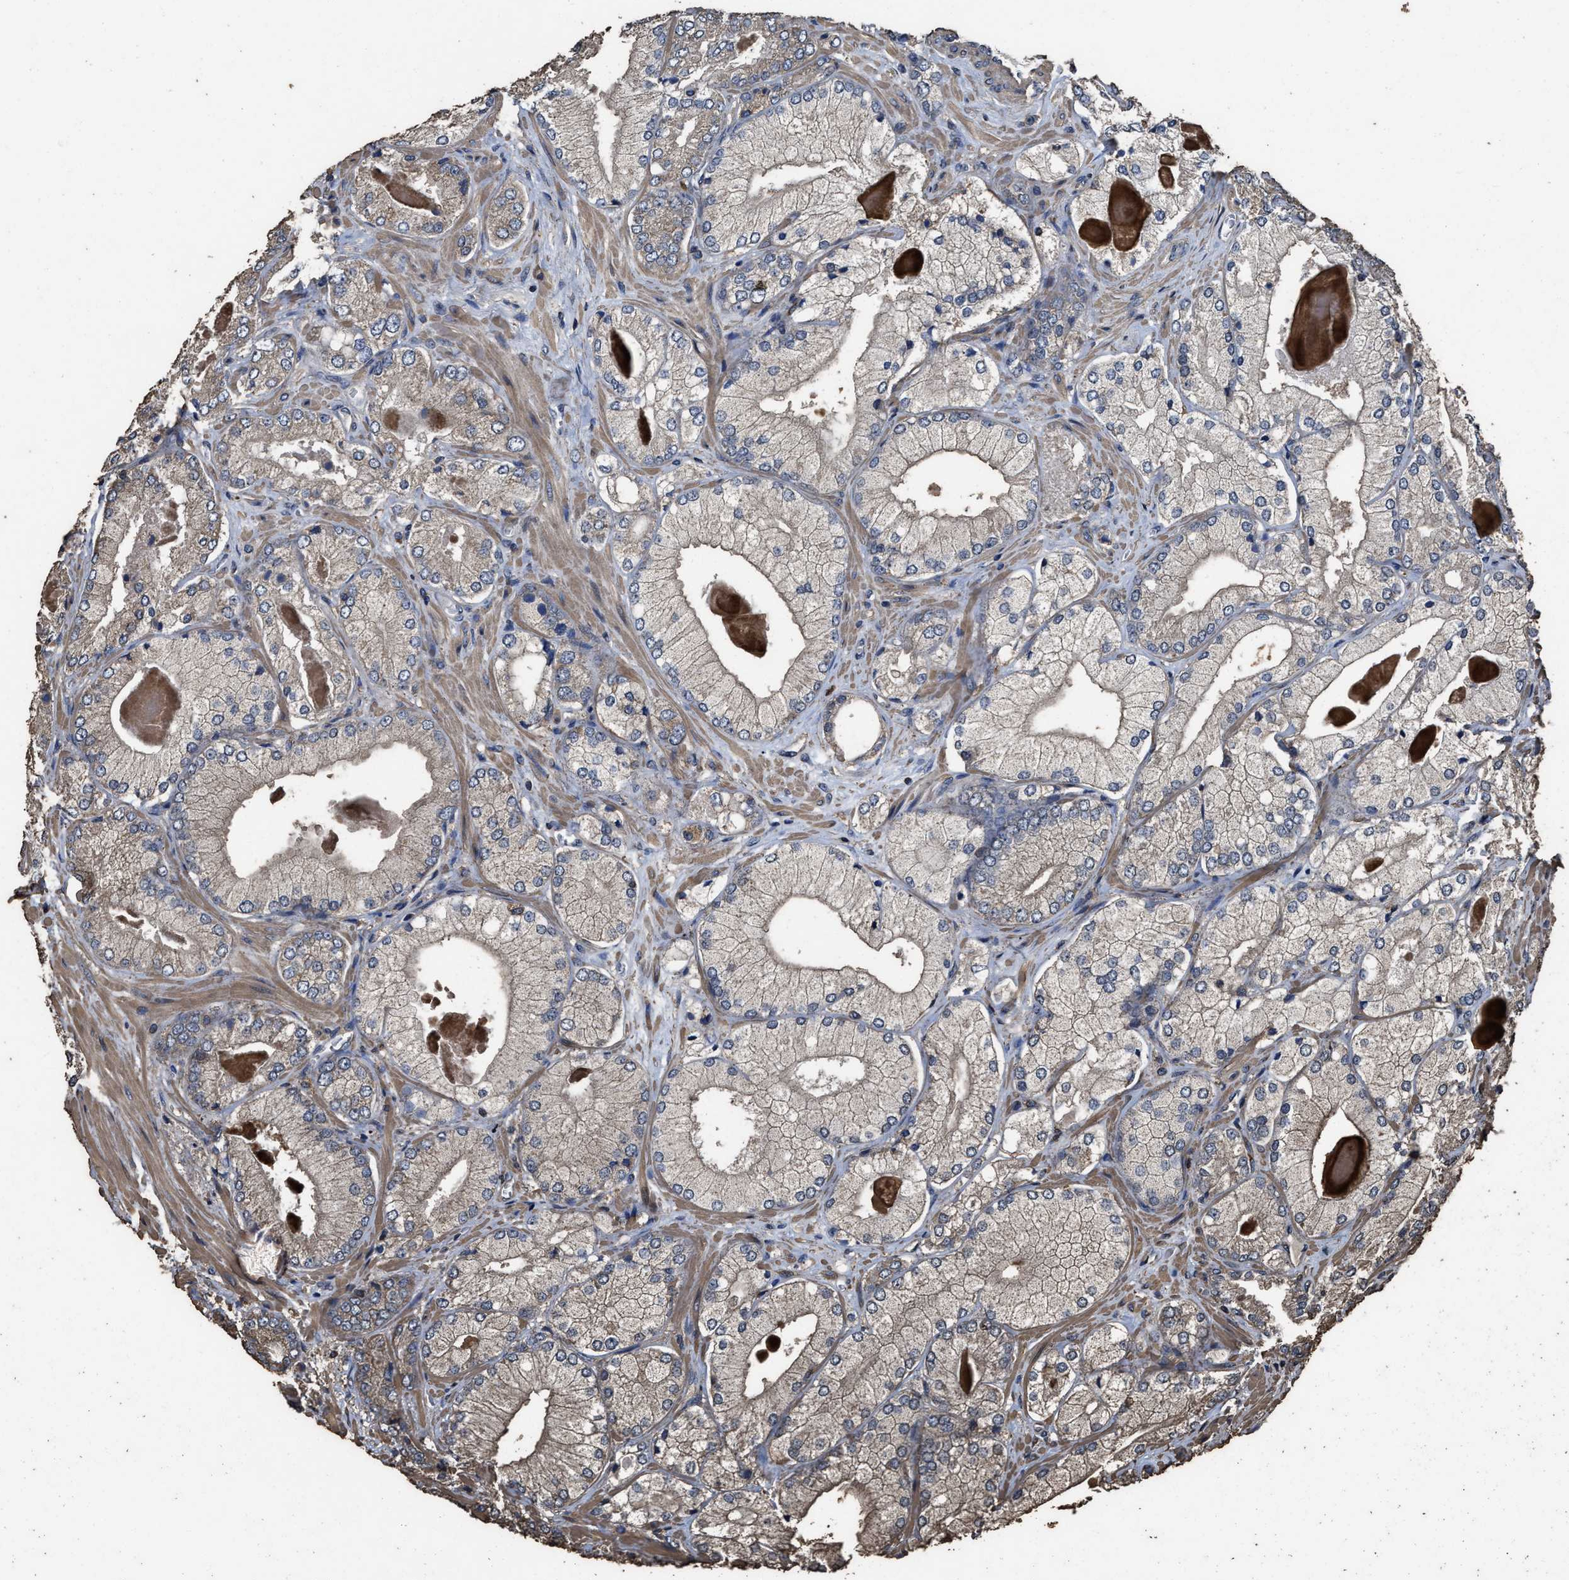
{"staining": {"intensity": "weak", "quantity": ">75%", "location": "cytoplasmic/membranous"}, "tissue": "prostate cancer", "cell_type": "Tumor cells", "image_type": "cancer", "snomed": [{"axis": "morphology", "description": "Adenocarcinoma, Low grade"}, {"axis": "topography", "description": "Prostate"}], "caption": "Adenocarcinoma (low-grade) (prostate) was stained to show a protein in brown. There is low levels of weak cytoplasmic/membranous positivity in about >75% of tumor cells. The protein of interest is stained brown, and the nuclei are stained in blue (DAB (3,3'-diaminobenzidine) IHC with brightfield microscopy, high magnification).", "gene": "ZMYND19", "patient": {"sex": "male", "age": 65}}